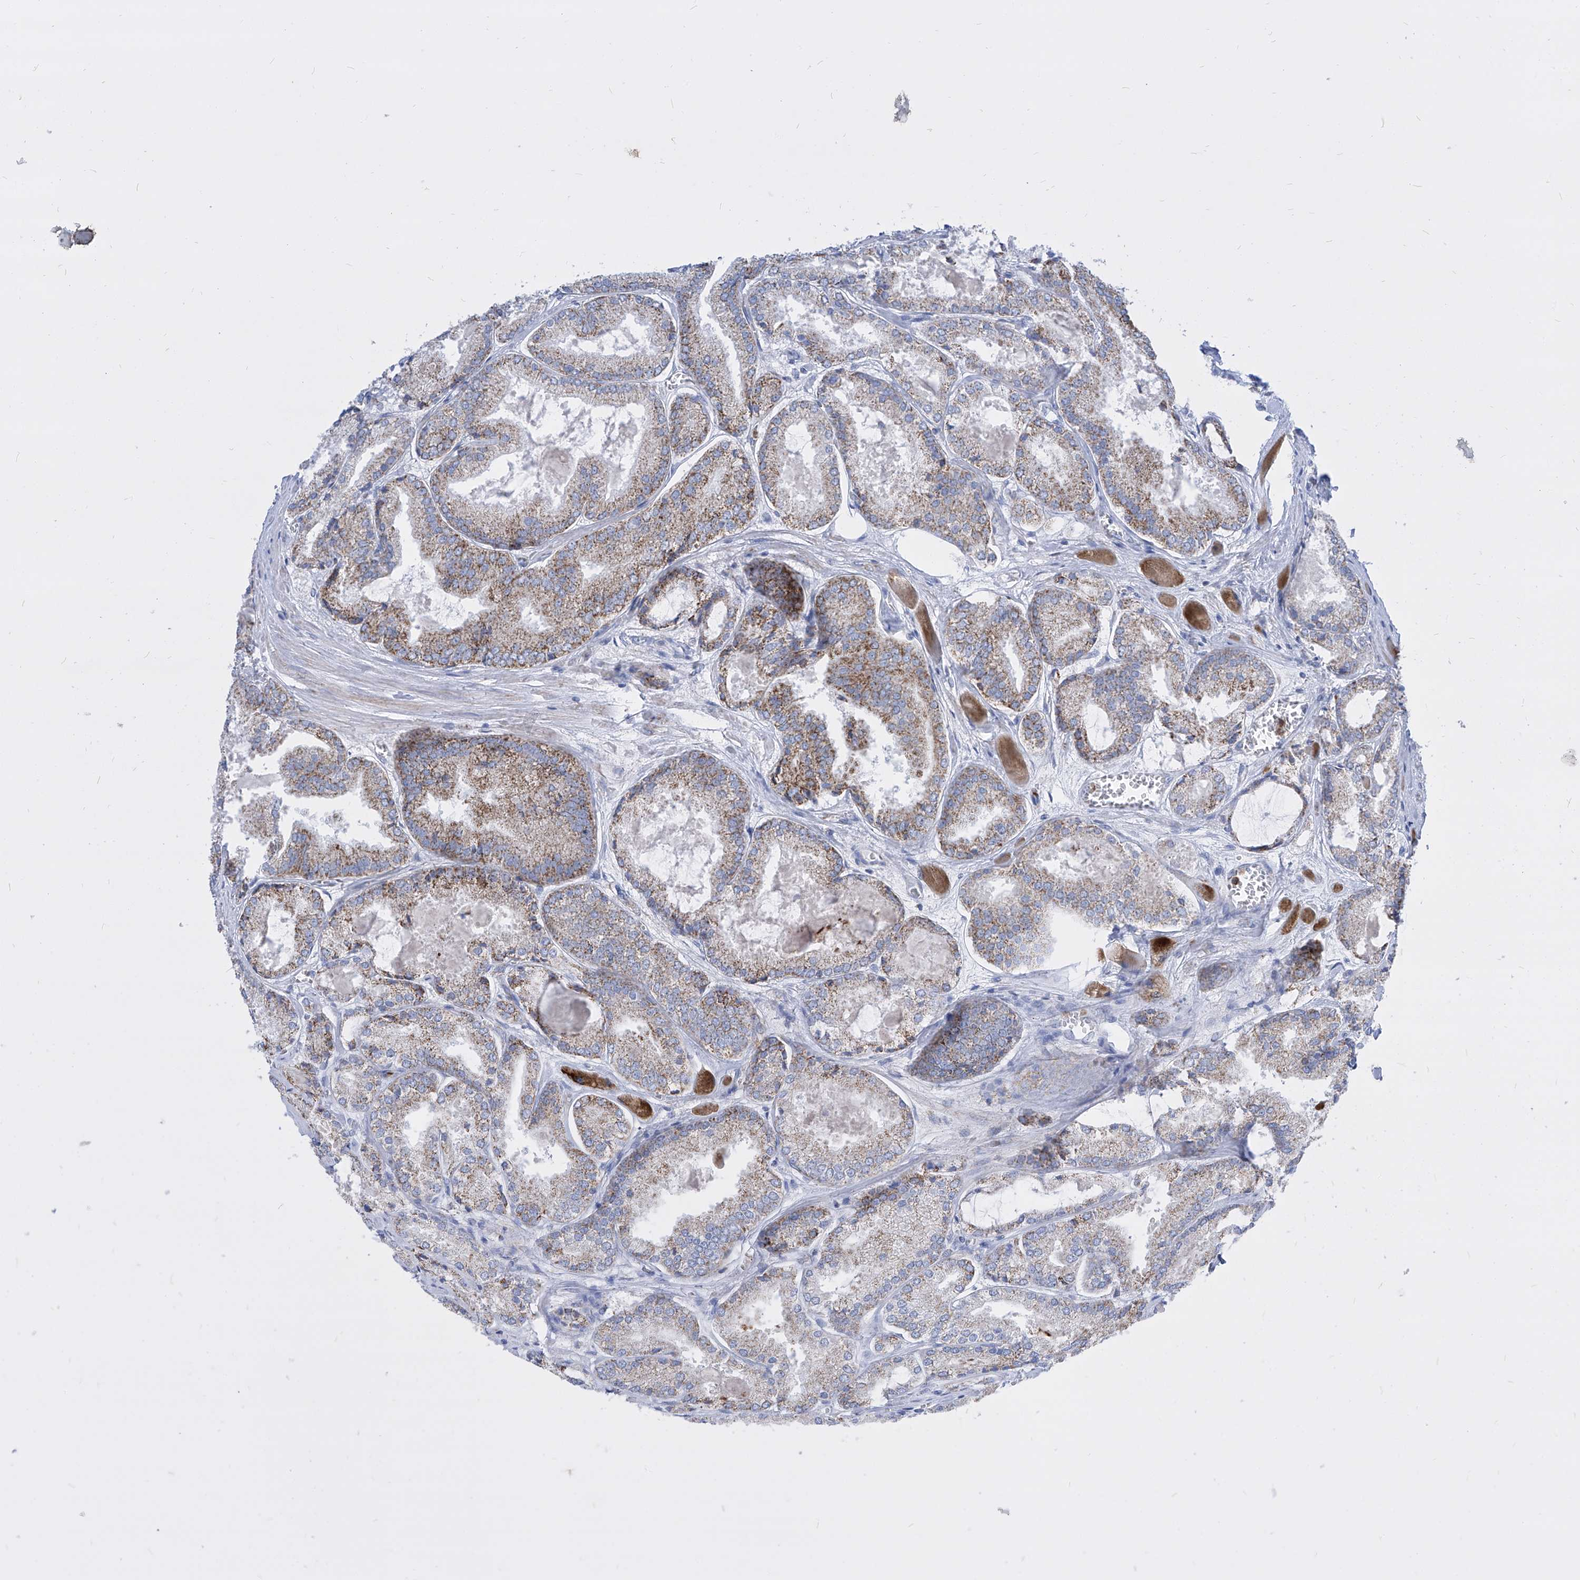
{"staining": {"intensity": "moderate", "quantity": "25%-75%", "location": "cytoplasmic/membranous"}, "tissue": "prostate cancer", "cell_type": "Tumor cells", "image_type": "cancer", "snomed": [{"axis": "morphology", "description": "Adenocarcinoma, Low grade"}, {"axis": "topography", "description": "Prostate"}], "caption": "A brown stain labels moderate cytoplasmic/membranous staining of a protein in human prostate cancer (low-grade adenocarcinoma) tumor cells. The protein of interest is shown in brown color, while the nuclei are stained blue.", "gene": "COQ3", "patient": {"sex": "male", "age": 67}}